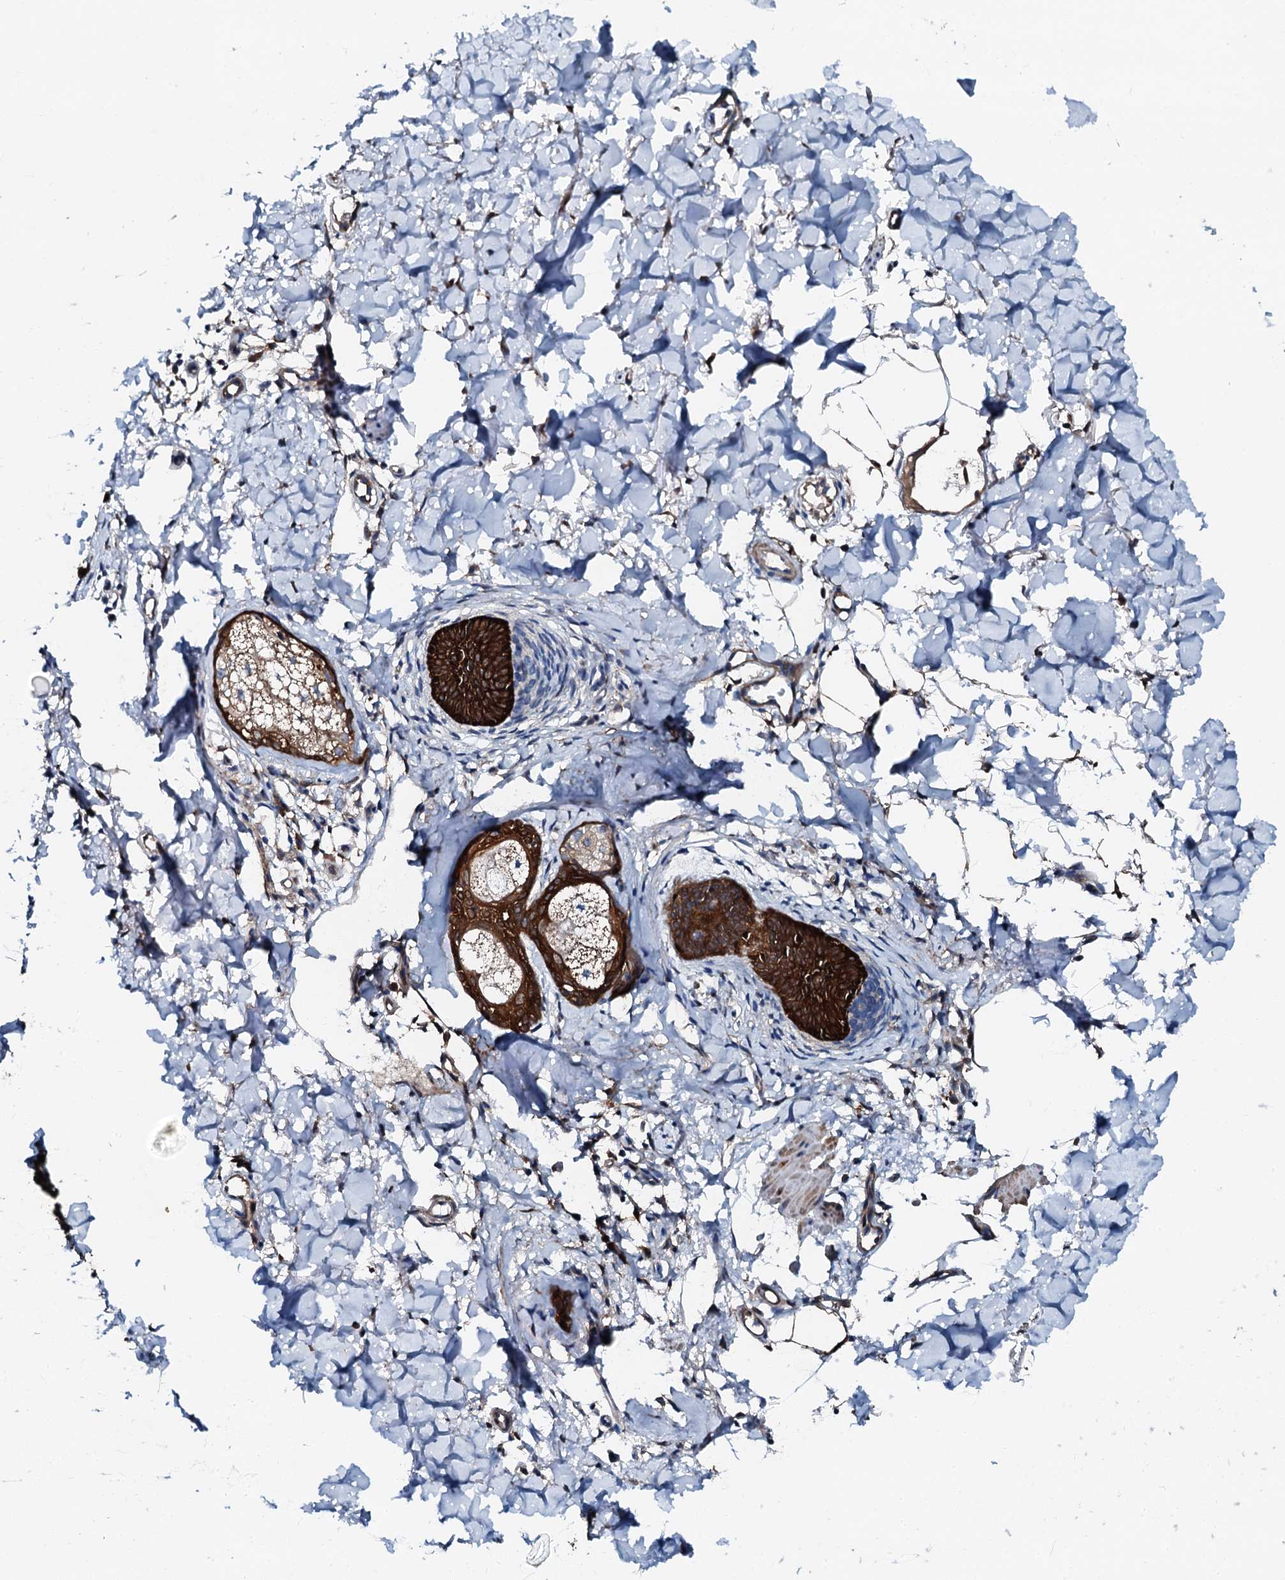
{"staining": {"intensity": "strong", "quantity": ">75%", "location": "cytoplasmic/membranous"}, "tissue": "skin cancer", "cell_type": "Tumor cells", "image_type": "cancer", "snomed": [{"axis": "morphology", "description": "Basal cell carcinoma"}, {"axis": "topography", "description": "Skin"}], "caption": "DAB (3,3'-diaminobenzidine) immunohistochemical staining of skin basal cell carcinoma displays strong cytoplasmic/membranous protein expression in approximately >75% of tumor cells.", "gene": "GFOD2", "patient": {"sex": "female", "age": 66}}